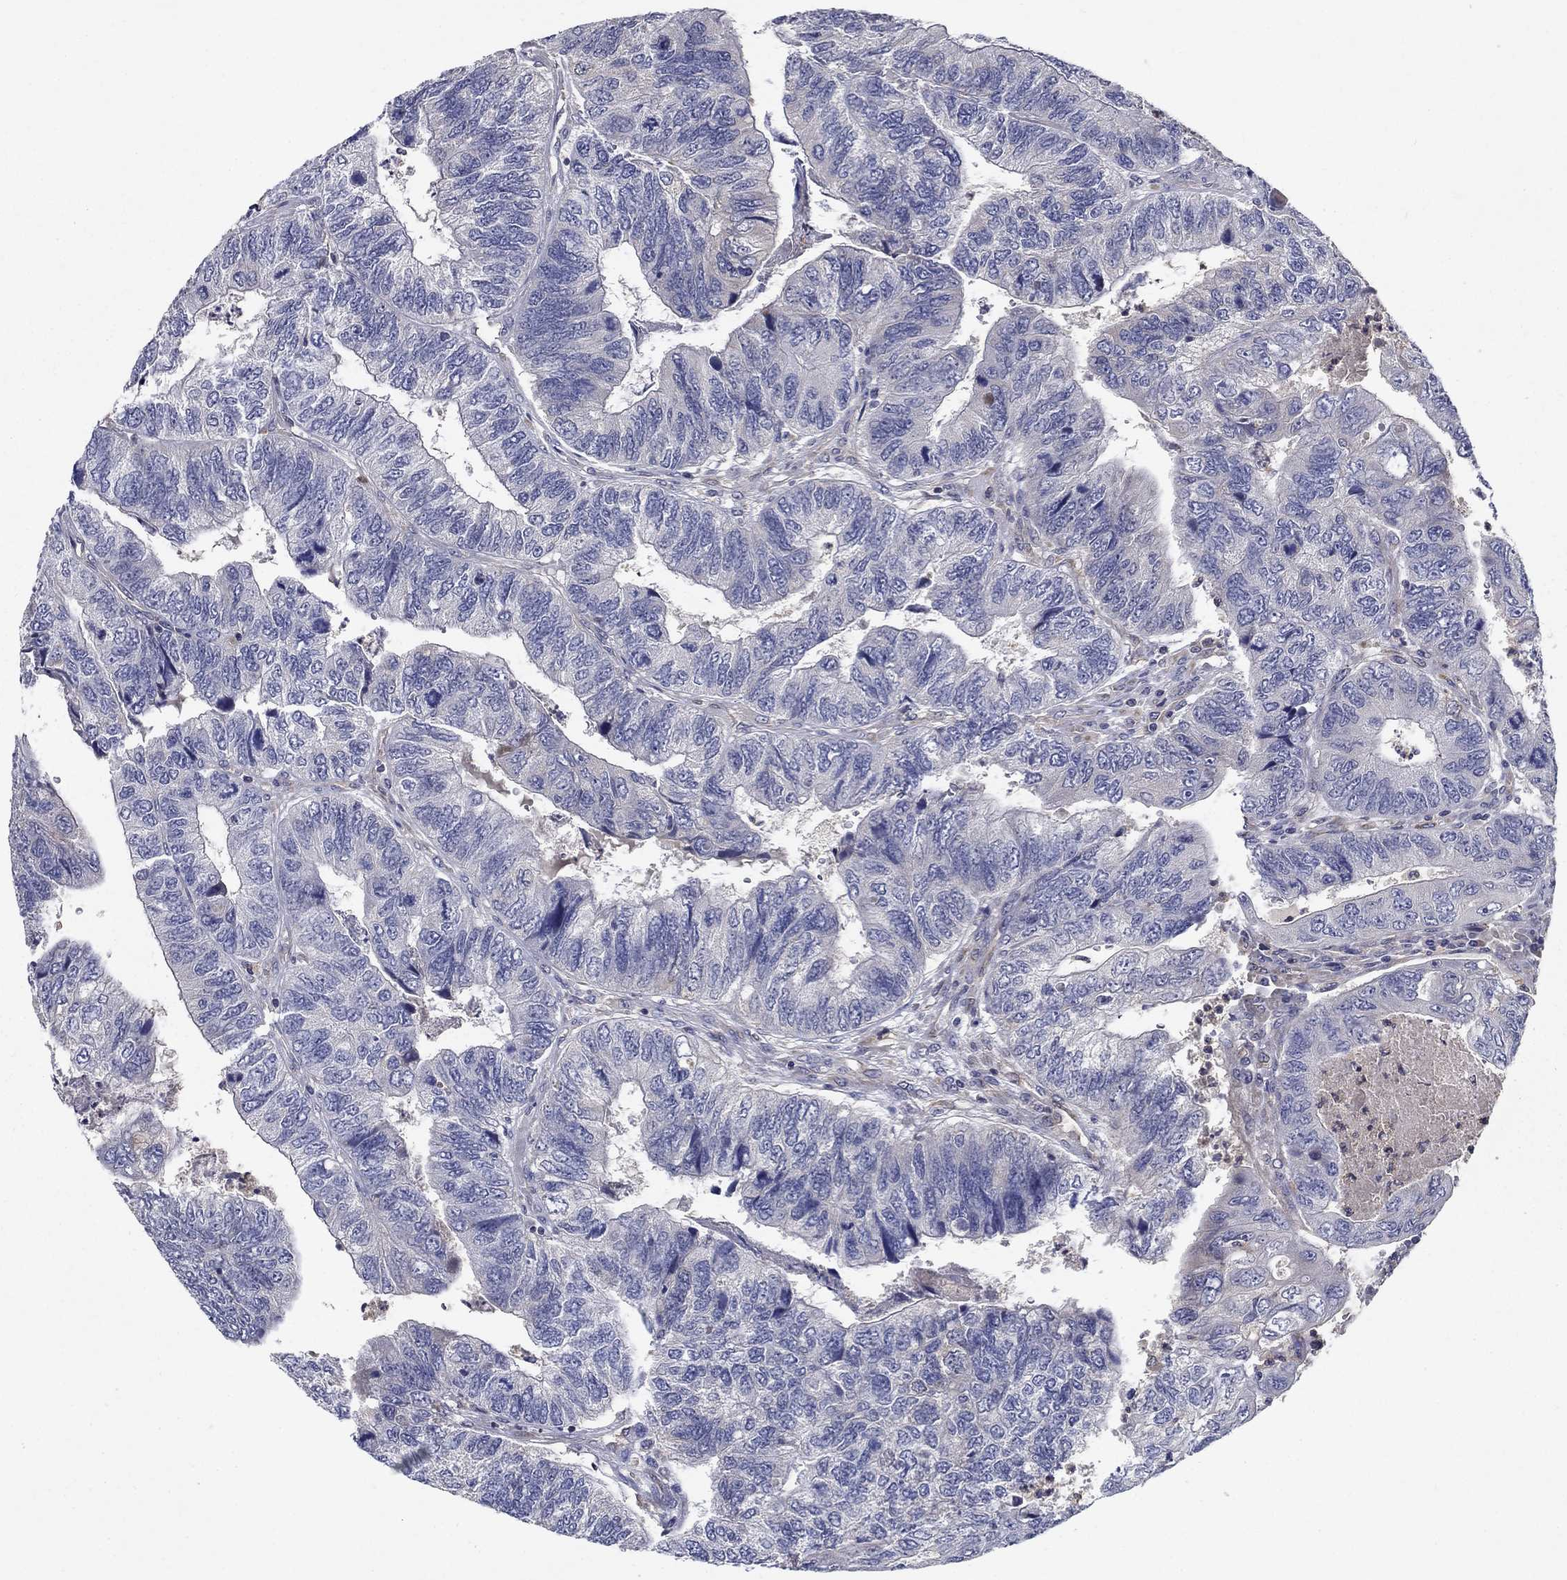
{"staining": {"intensity": "negative", "quantity": "none", "location": "none"}, "tissue": "colorectal cancer", "cell_type": "Tumor cells", "image_type": "cancer", "snomed": [{"axis": "morphology", "description": "Adenocarcinoma, NOS"}, {"axis": "topography", "description": "Colon"}], "caption": "DAB (3,3'-diaminobenzidine) immunohistochemical staining of colorectal cancer (adenocarcinoma) shows no significant staining in tumor cells.", "gene": "GLTP", "patient": {"sex": "female", "age": 67}}